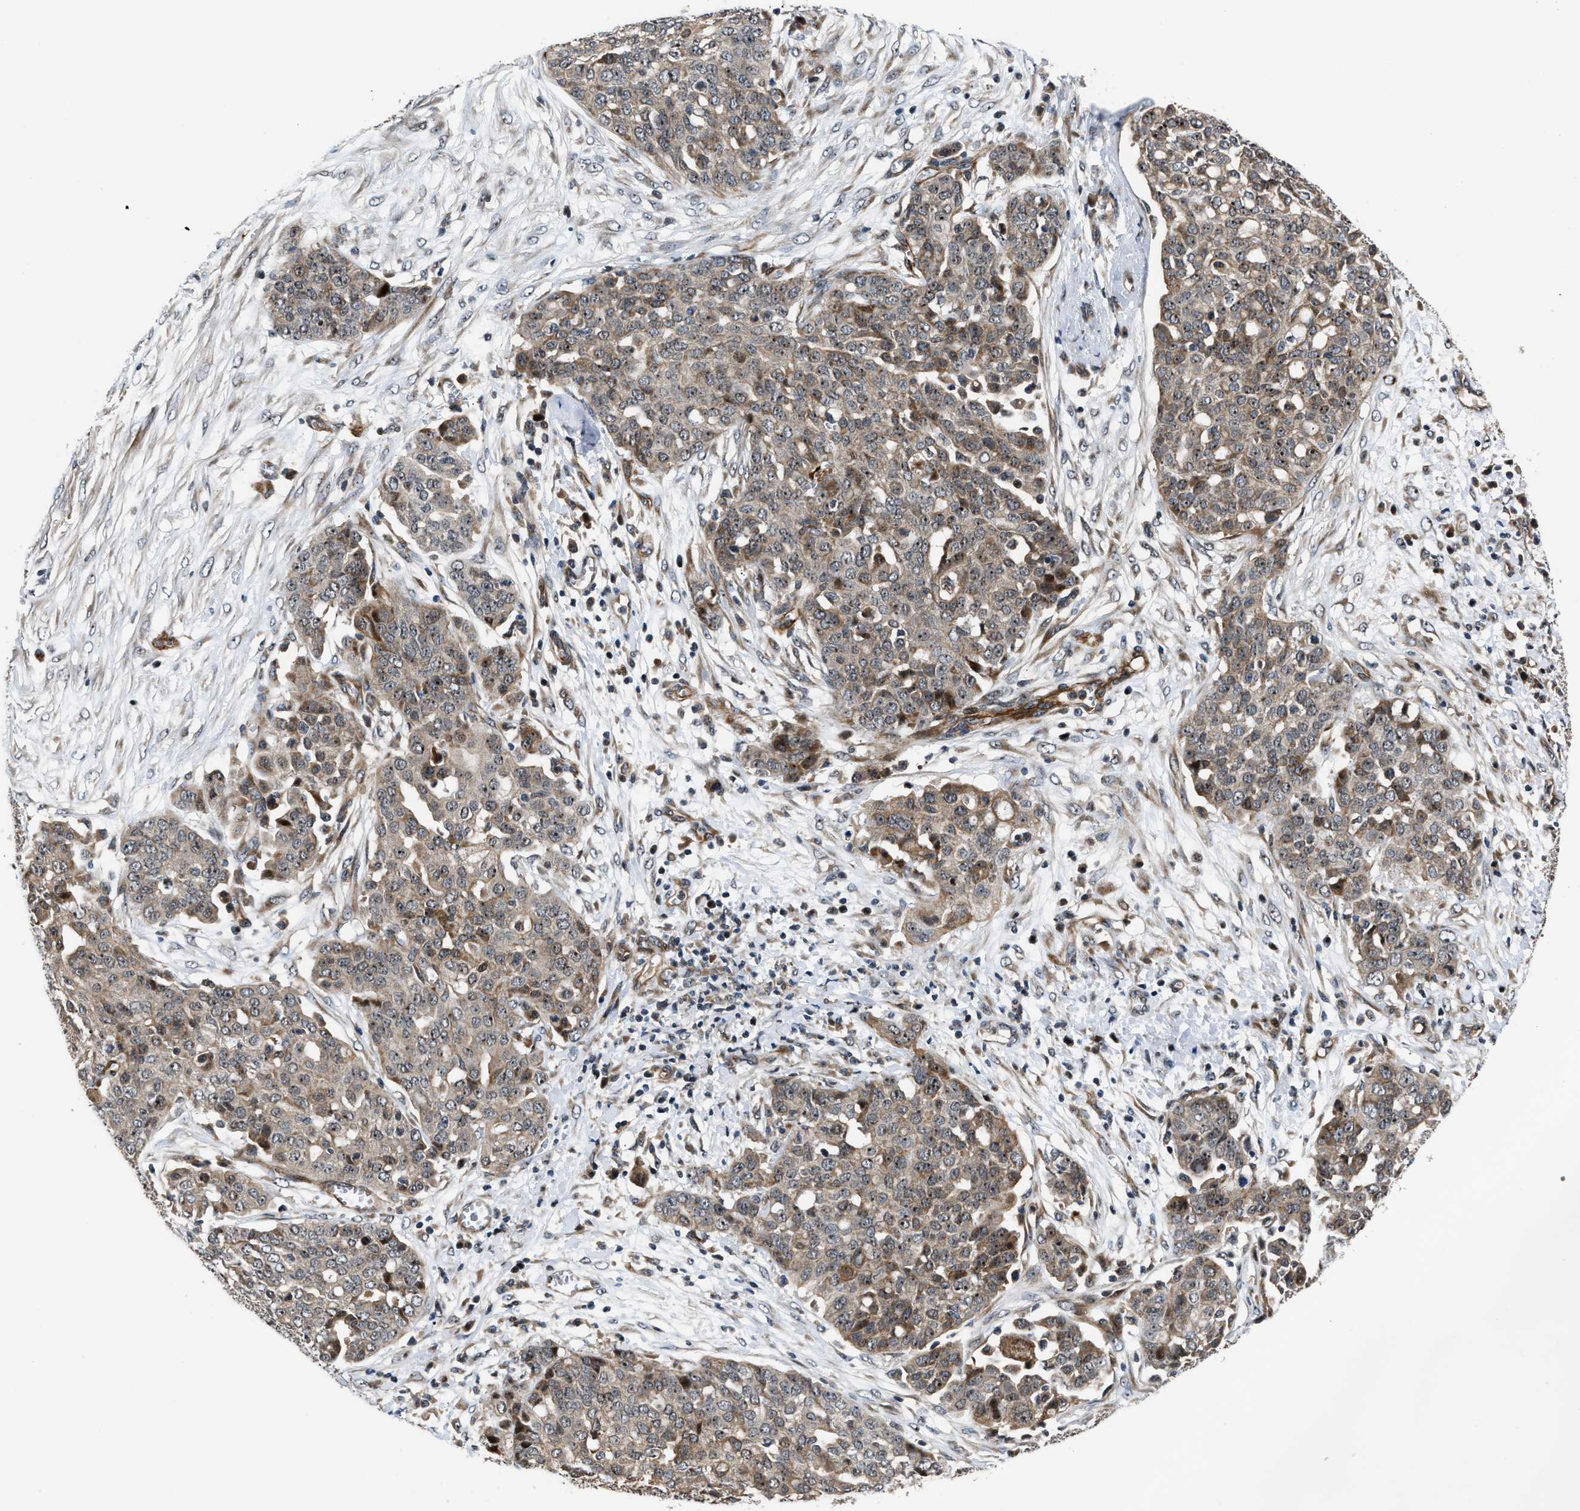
{"staining": {"intensity": "weak", "quantity": ">75%", "location": "cytoplasmic/membranous,nuclear"}, "tissue": "ovarian cancer", "cell_type": "Tumor cells", "image_type": "cancer", "snomed": [{"axis": "morphology", "description": "Cystadenocarcinoma, serous, NOS"}, {"axis": "topography", "description": "Soft tissue"}, {"axis": "topography", "description": "Ovary"}], "caption": "Immunohistochemical staining of human ovarian cancer displays weak cytoplasmic/membranous and nuclear protein staining in about >75% of tumor cells.", "gene": "ALDH3A2", "patient": {"sex": "female", "age": 57}}